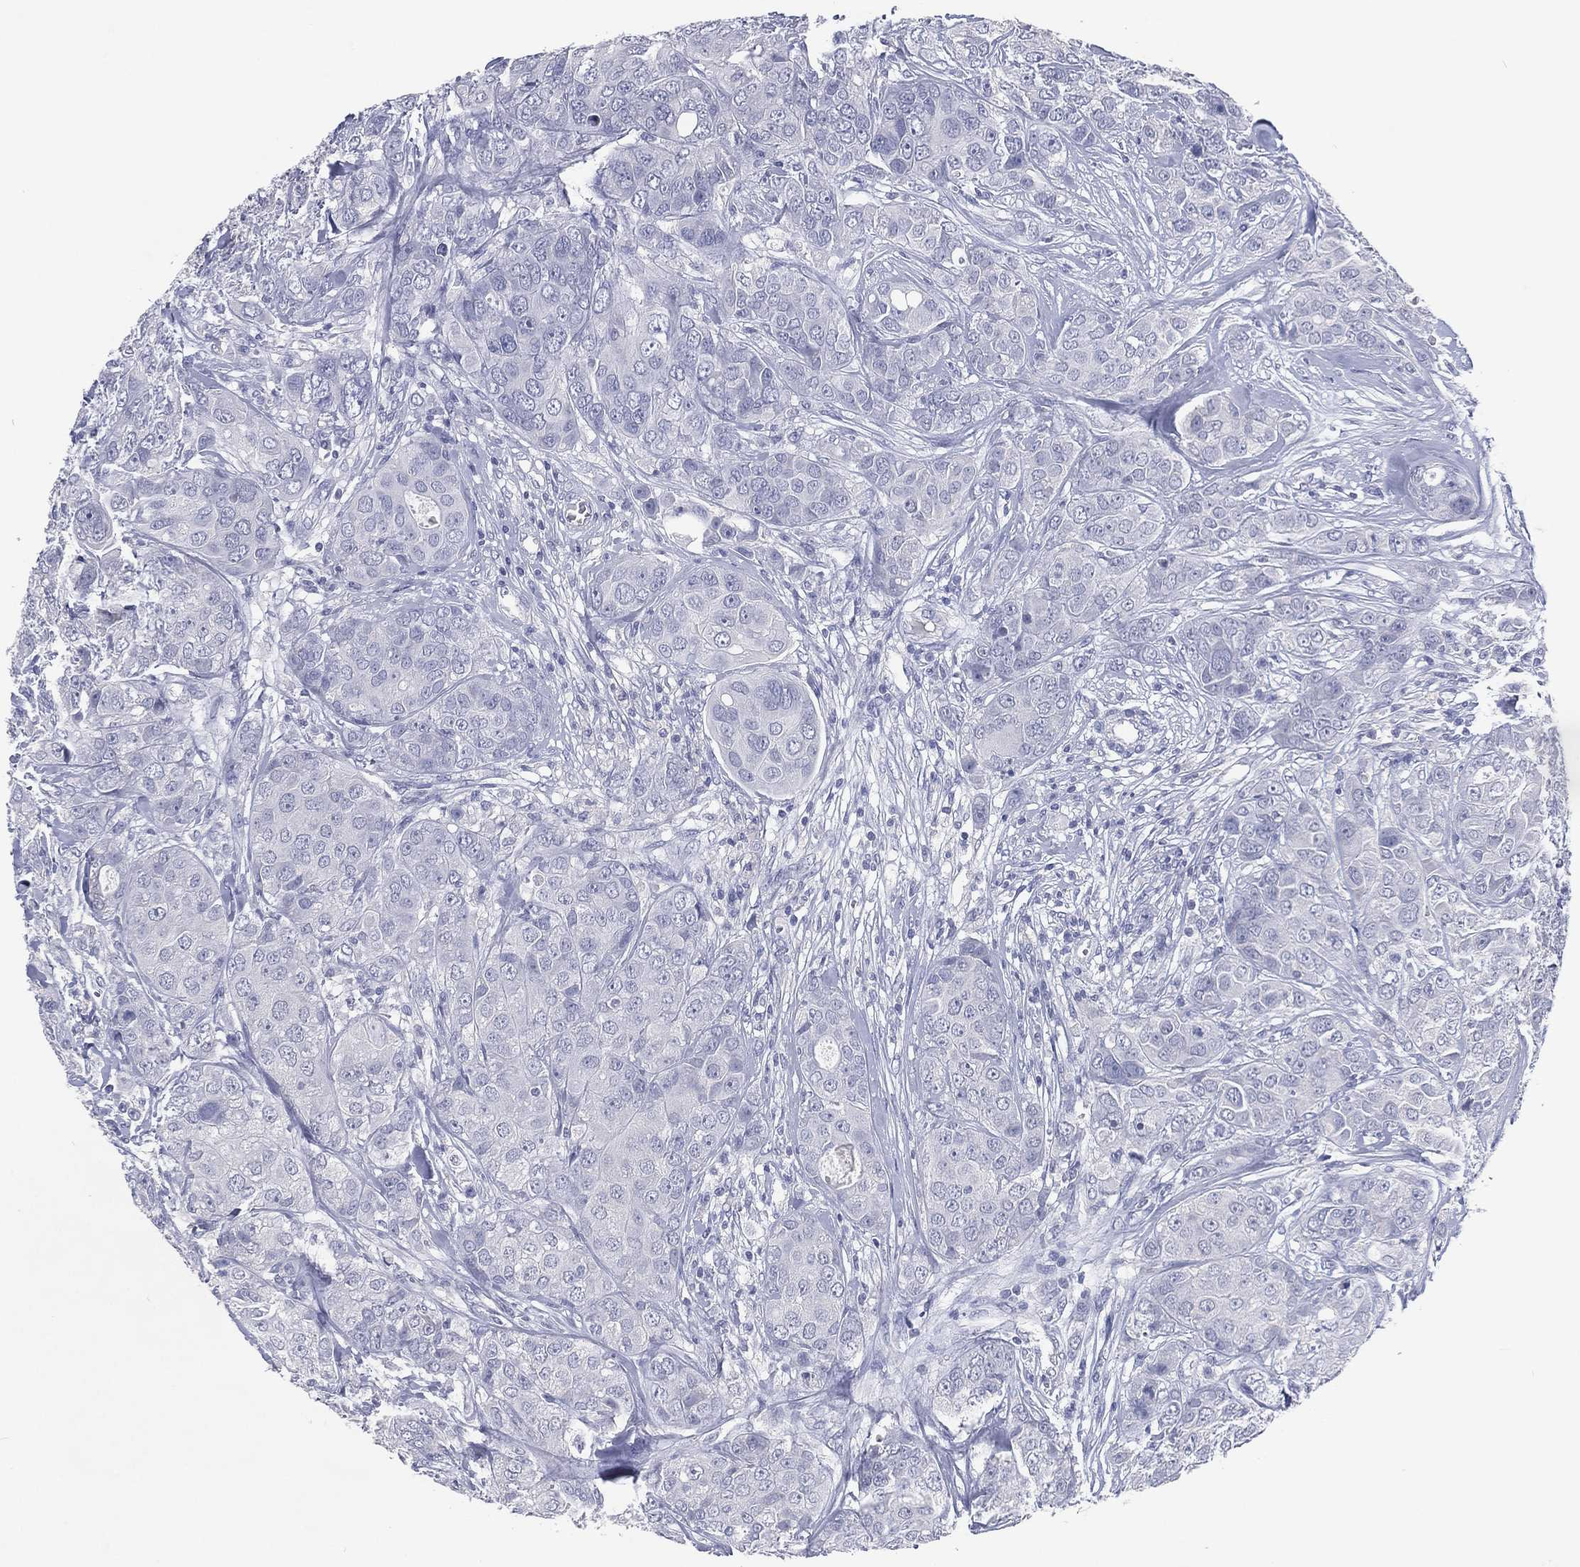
{"staining": {"intensity": "negative", "quantity": "none", "location": "none"}, "tissue": "breast cancer", "cell_type": "Tumor cells", "image_type": "cancer", "snomed": [{"axis": "morphology", "description": "Duct carcinoma"}, {"axis": "topography", "description": "Breast"}], "caption": "The photomicrograph reveals no significant positivity in tumor cells of infiltrating ductal carcinoma (breast).", "gene": "KRT35", "patient": {"sex": "female", "age": 43}}